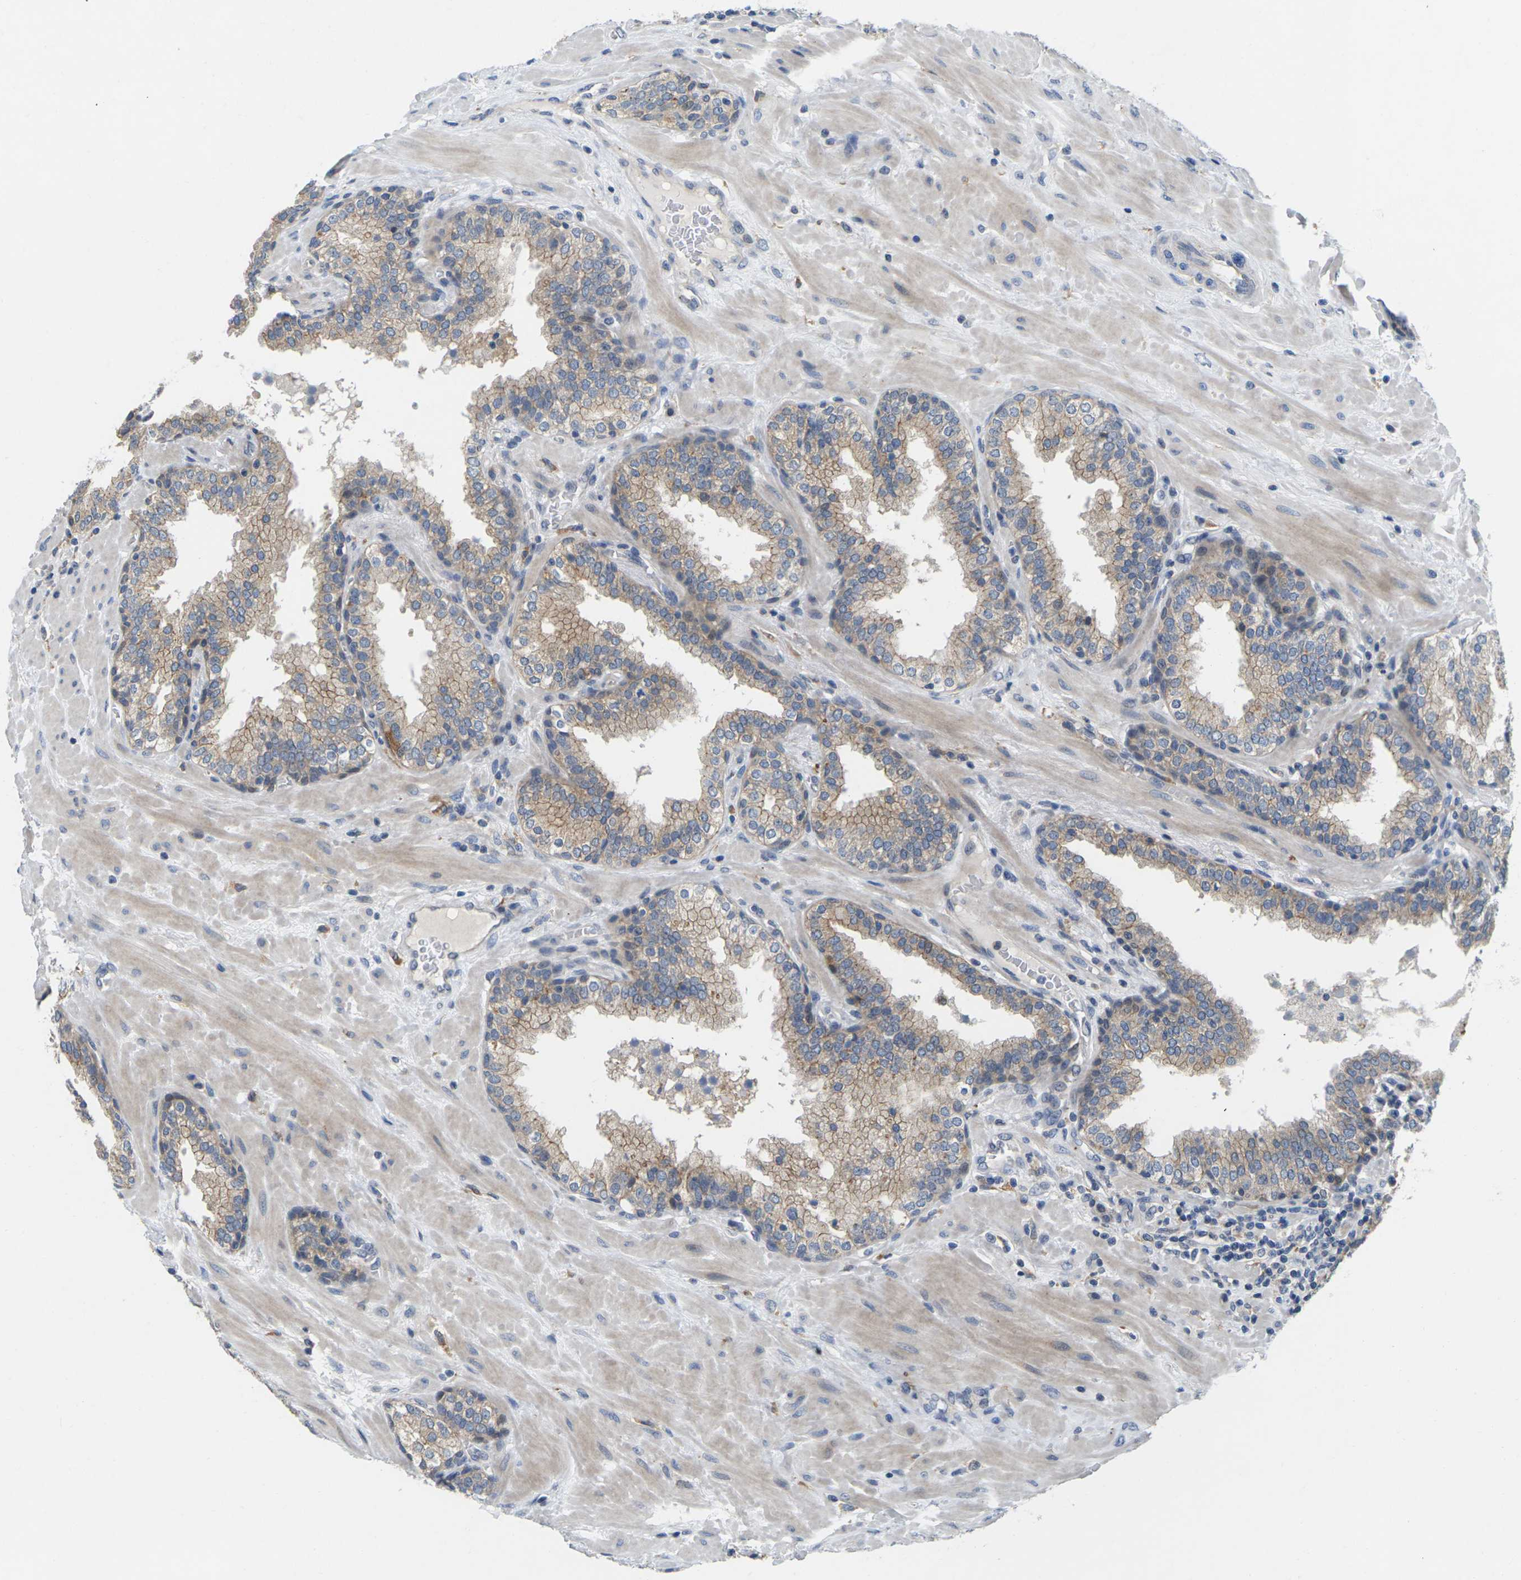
{"staining": {"intensity": "moderate", "quantity": ">75%", "location": "cytoplasmic/membranous"}, "tissue": "prostate", "cell_type": "Glandular cells", "image_type": "normal", "snomed": [{"axis": "morphology", "description": "Normal tissue, NOS"}, {"axis": "topography", "description": "Prostate"}], "caption": "High-magnification brightfield microscopy of unremarkable prostate stained with DAB (brown) and counterstained with hematoxylin (blue). glandular cells exhibit moderate cytoplasmic/membranous expression is appreciated in approximately>75% of cells.", "gene": "SCNN1A", "patient": {"sex": "male", "age": 51}}